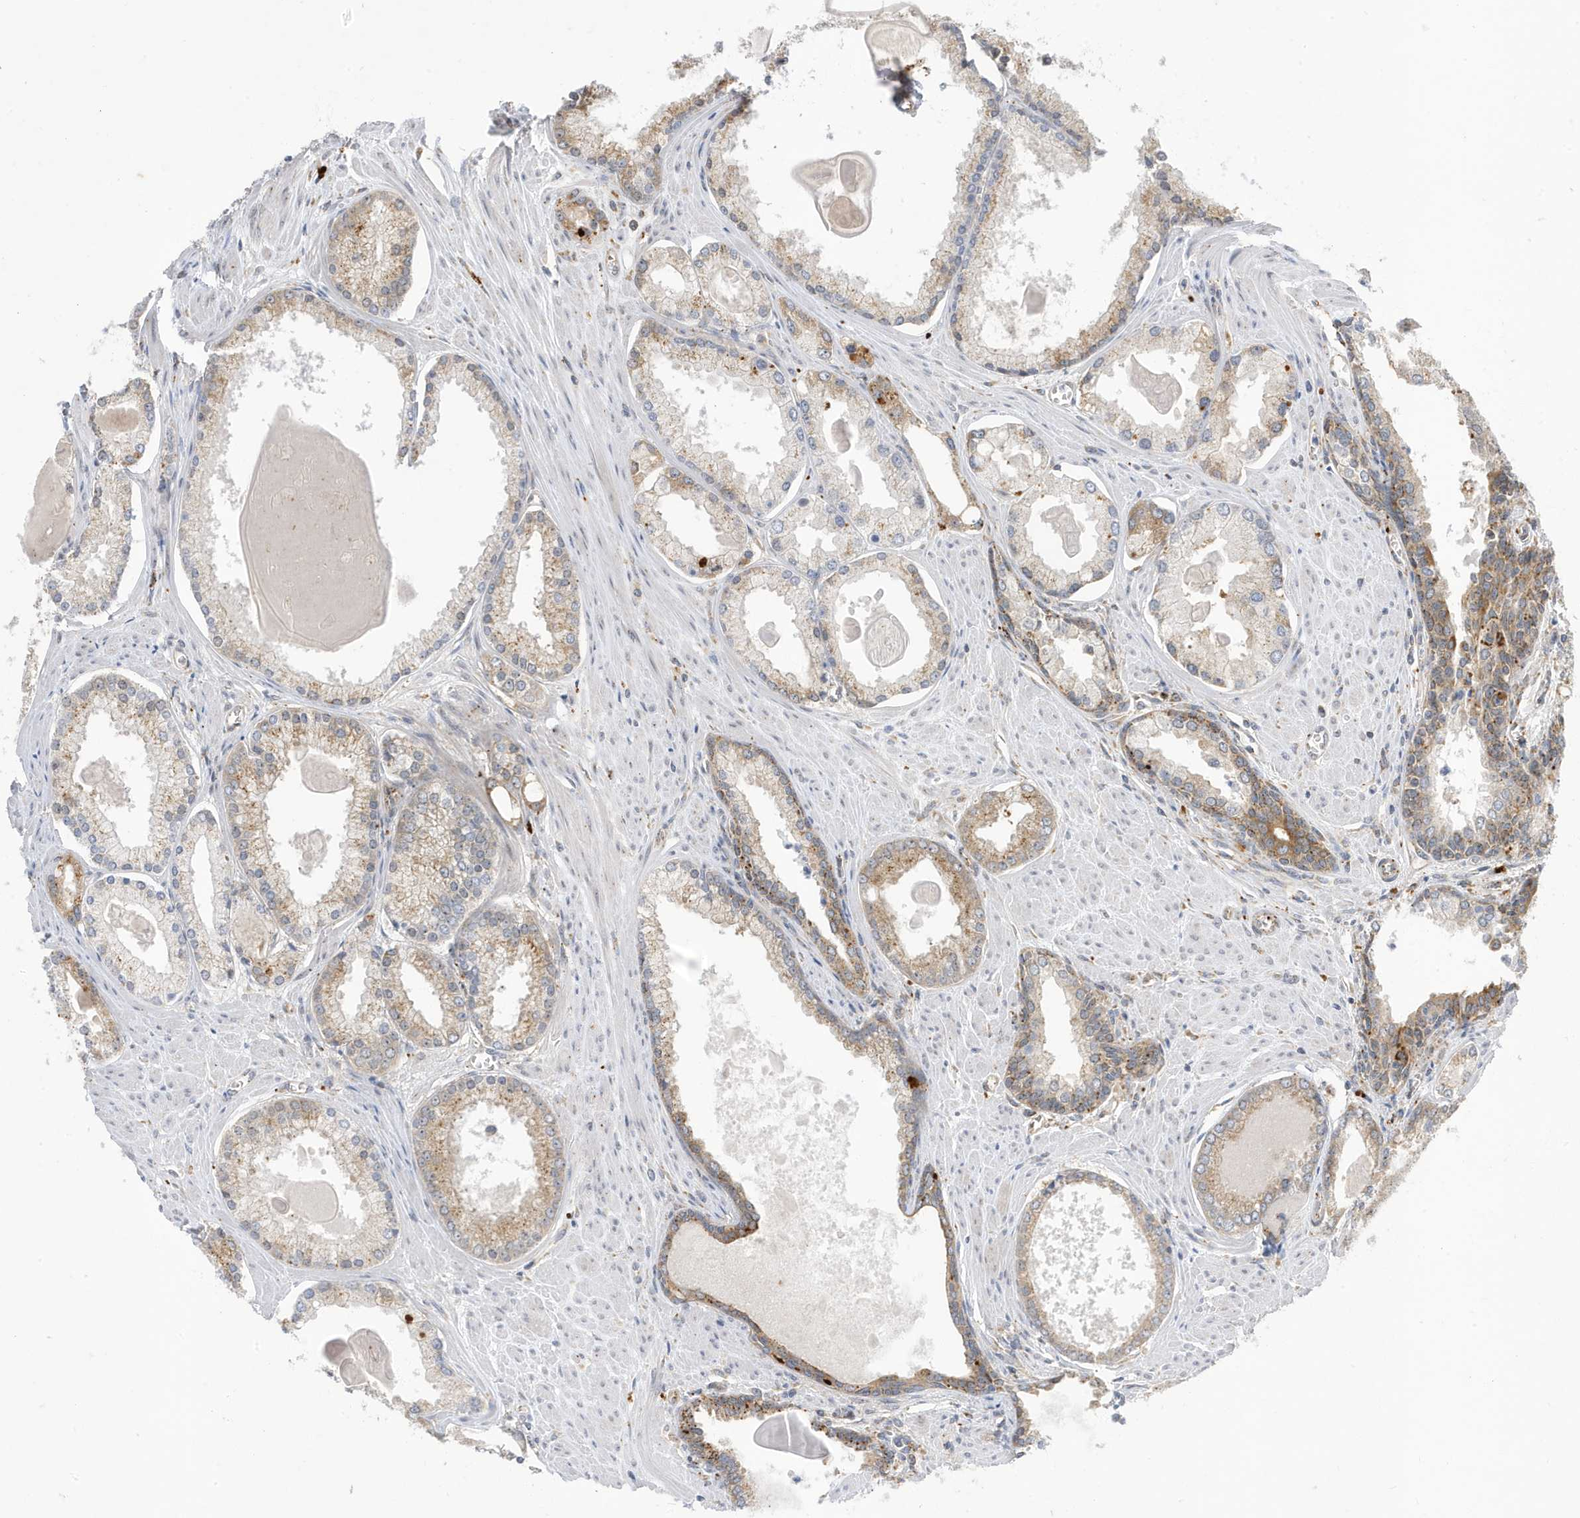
{"staining": {"intensity": "moderate", "quantity": "25%-75%", "location": "cytoplasmic/membranous"}, "tissue": "prostate cancer", "cell_type": "Tumor cells", "image_type": "cancer", "snomed": [{"axis": "morphology", "description": "Adenocarcinoma, Low grade"}, {"axis": "topography", "description": "Prostate"}], "caption": "Moderate cytoplasmic/membranous staining is present in approximately 25%-75% of tumor cells in prostate cancer.", "gene": "ZNF507", "patient": {"sex": "male", "age": 54}}